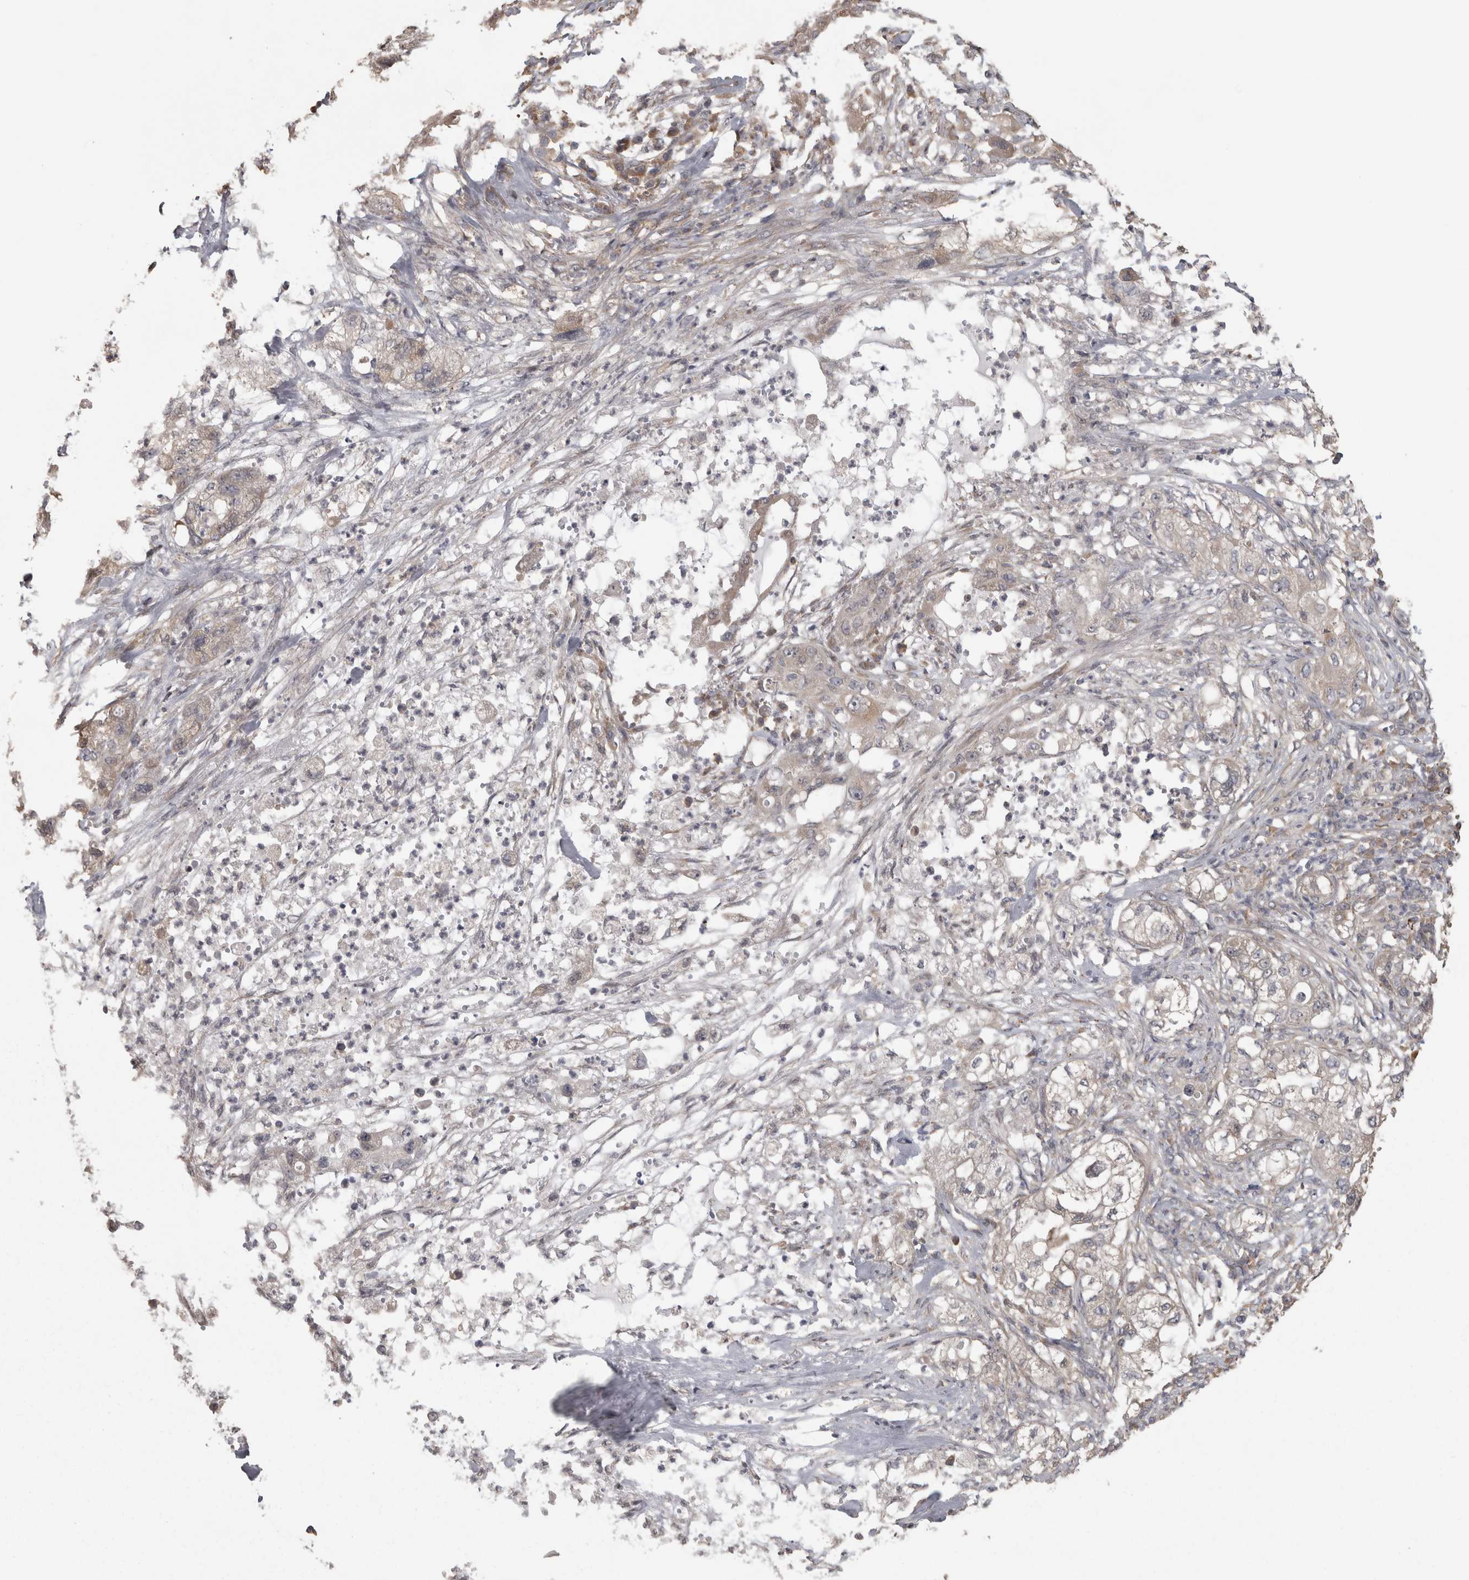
{"staining": {"intensity": "negative", "quantity": "none", "location": "none"}, "tissue": "pancreatic cancer", "cell_type": "Tumor cells", "image_type": "cancer", "snomed": [{"axis": "morphology", "description": "Adenocarcinoma, NOS"}, {"axis": "topography", "description": "Pancreas"}], "caption": "Tumor cells are negative for brown protein staining in adenocarcinoma (pancreatic). (Stains: DAB IHC with hematoxylin counter stain, Microscopy: brightfield microscopy at high magnification).", "gene": "RAB29", "patient": {"sex": "female", "age": 78}}